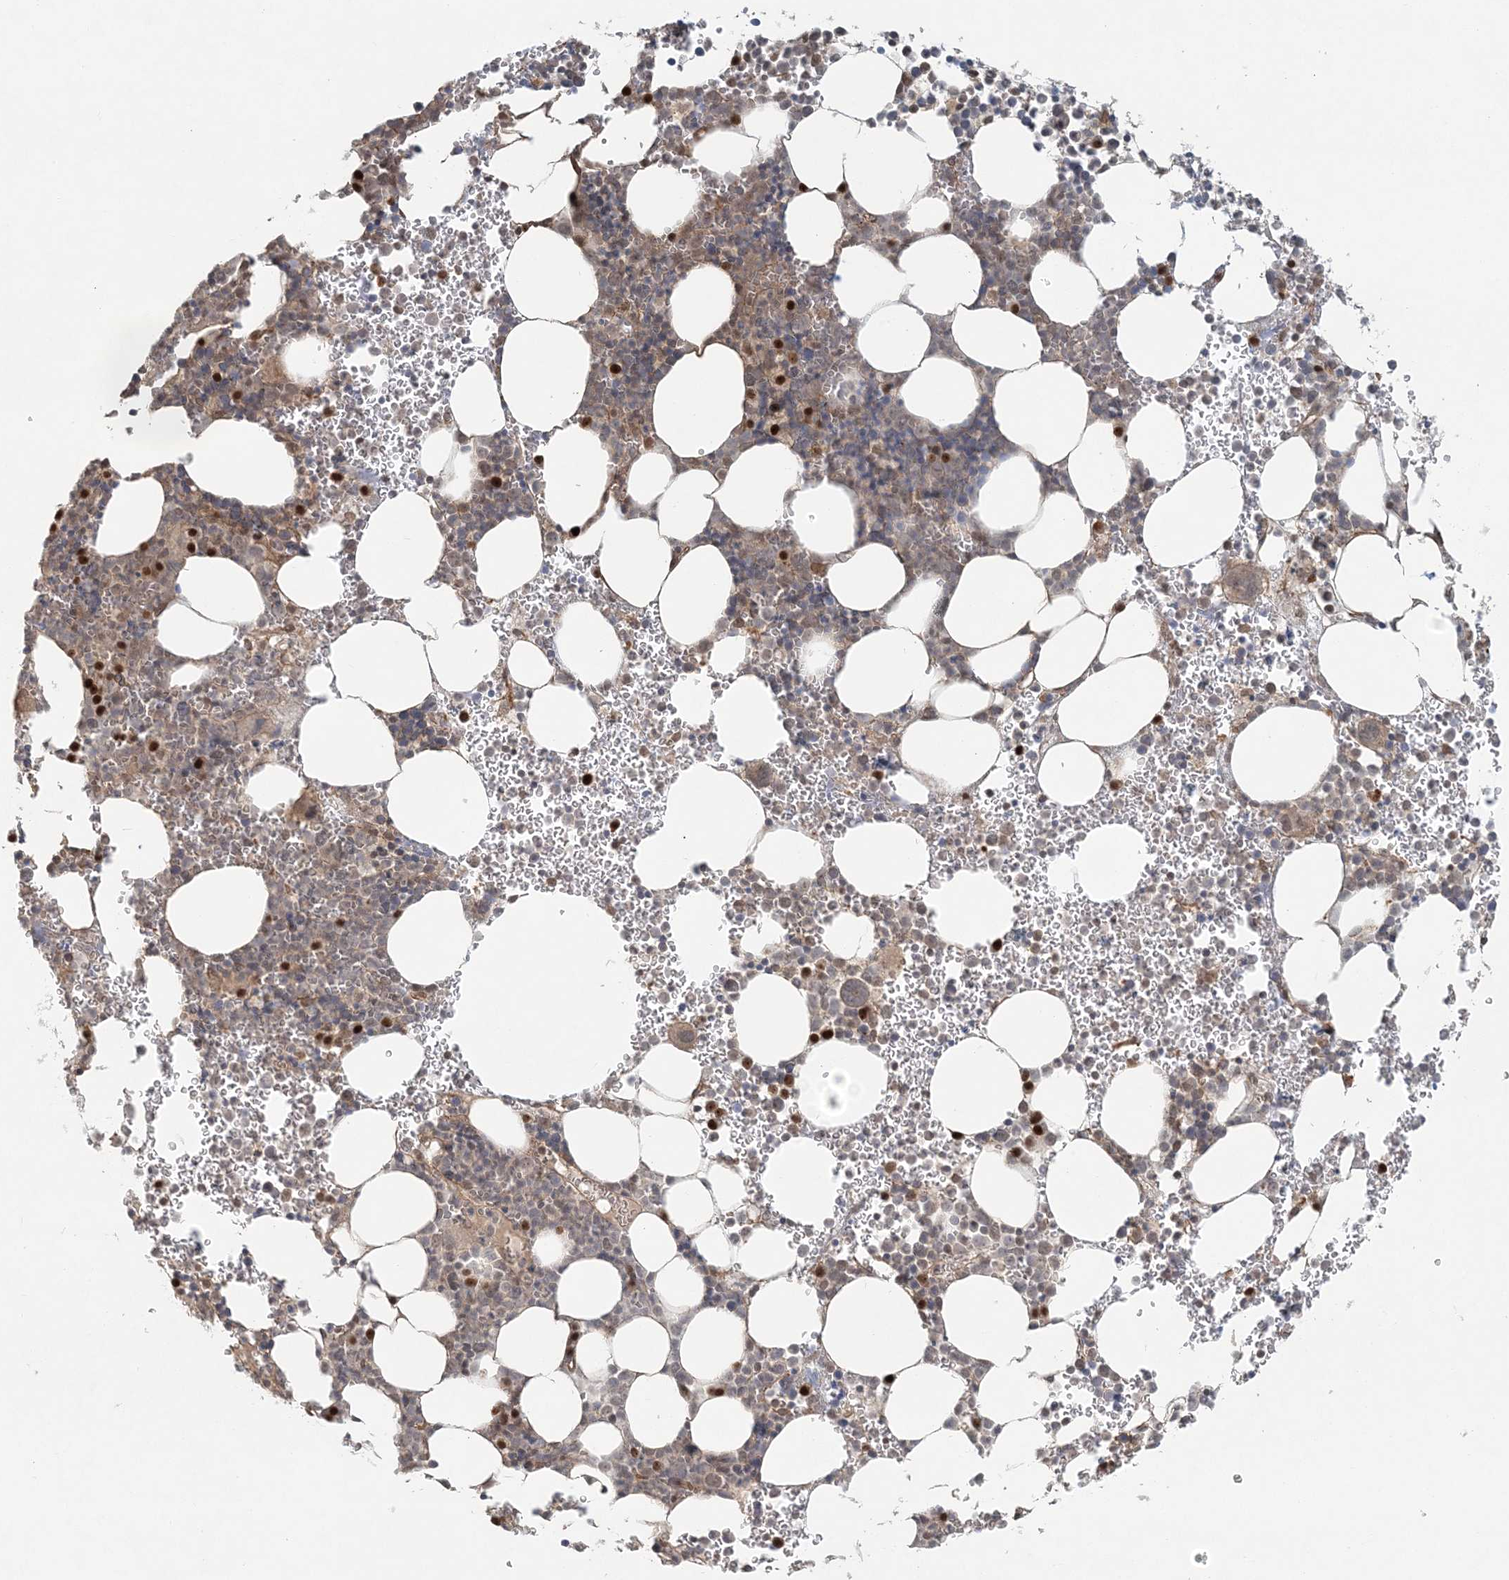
{"staining": {"intensity": "strong", "quantity": "<25%", "location": "cytoplasmic/membranous,nuclear"}, "tissue": "bone marrow", "cell_type": "Hematopoietic cells", "image_type": "normal", "snomed": [{"axis": "morphology", "description": "Normal tissue, NOS"}, {"axis": "topography", "description": "Bone marrow"}], "caption": "Brown immunohistochemical staining in normal human bone marrow exhibits strong cytoplasmic/membranous,nuclear expression in approximately <25% of hematopoietic cells.", "gene": "KIAA0232", "patient": {"sex": "female", "age": 78}}